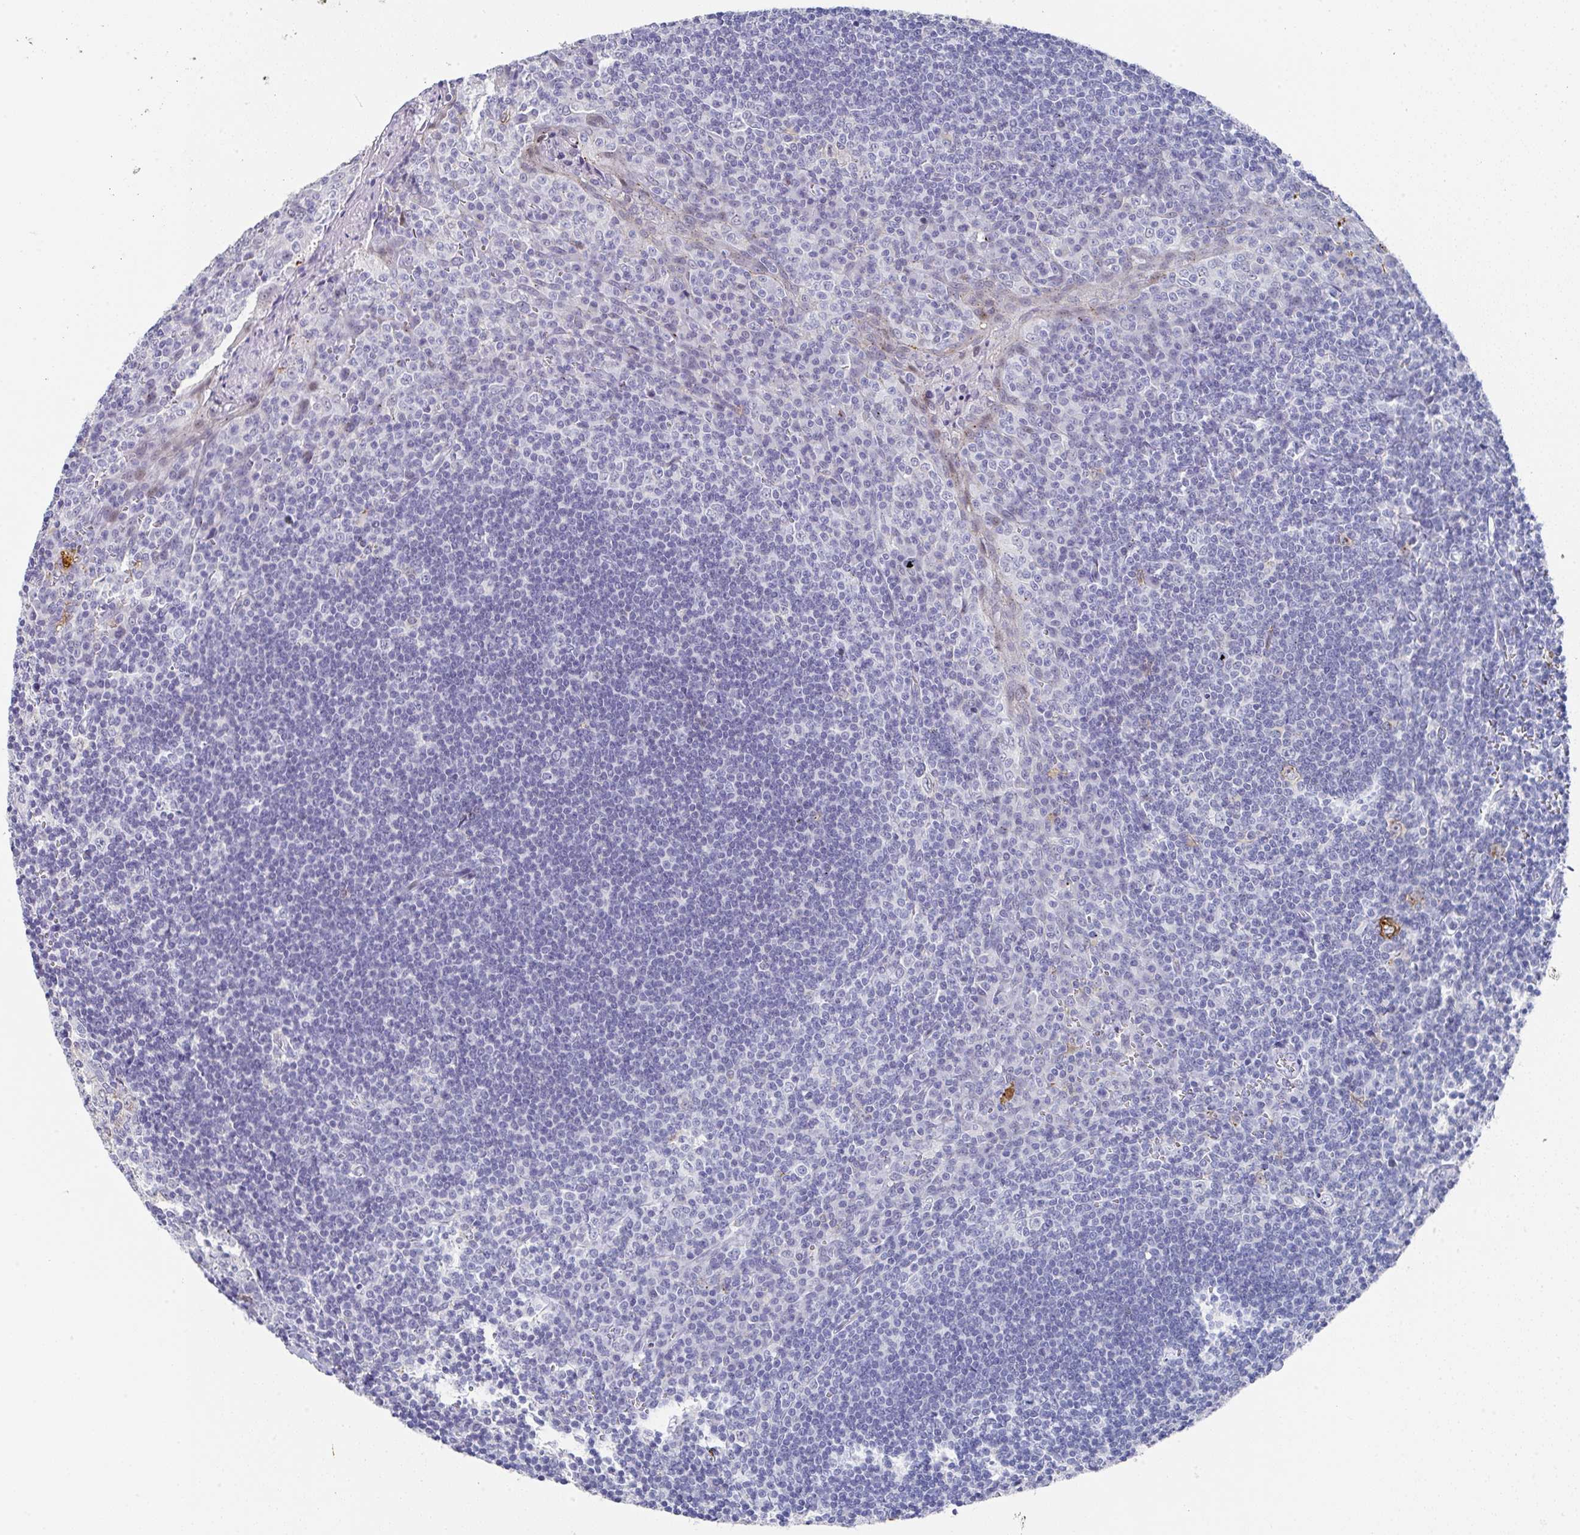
{"staining": {"intensity": "negative", "quantity": "none", "location": "none"}, "tissue": "tonsil", "cell_type": "Germinal center cells", "image_type": "normal", "snomed": [{"axis": "morphology", "description": "Normal tissue, NOS"}, {"axis": "topography", "description": "Tonsil"}], "caption": "Immunohistochemistry image of benign tonsil: human tonsil stained with DAB shows no significant protein positivity in germinal center cells.", "gene": "TNFRSF8", "patient": {"sex": "male", "age": 27}}